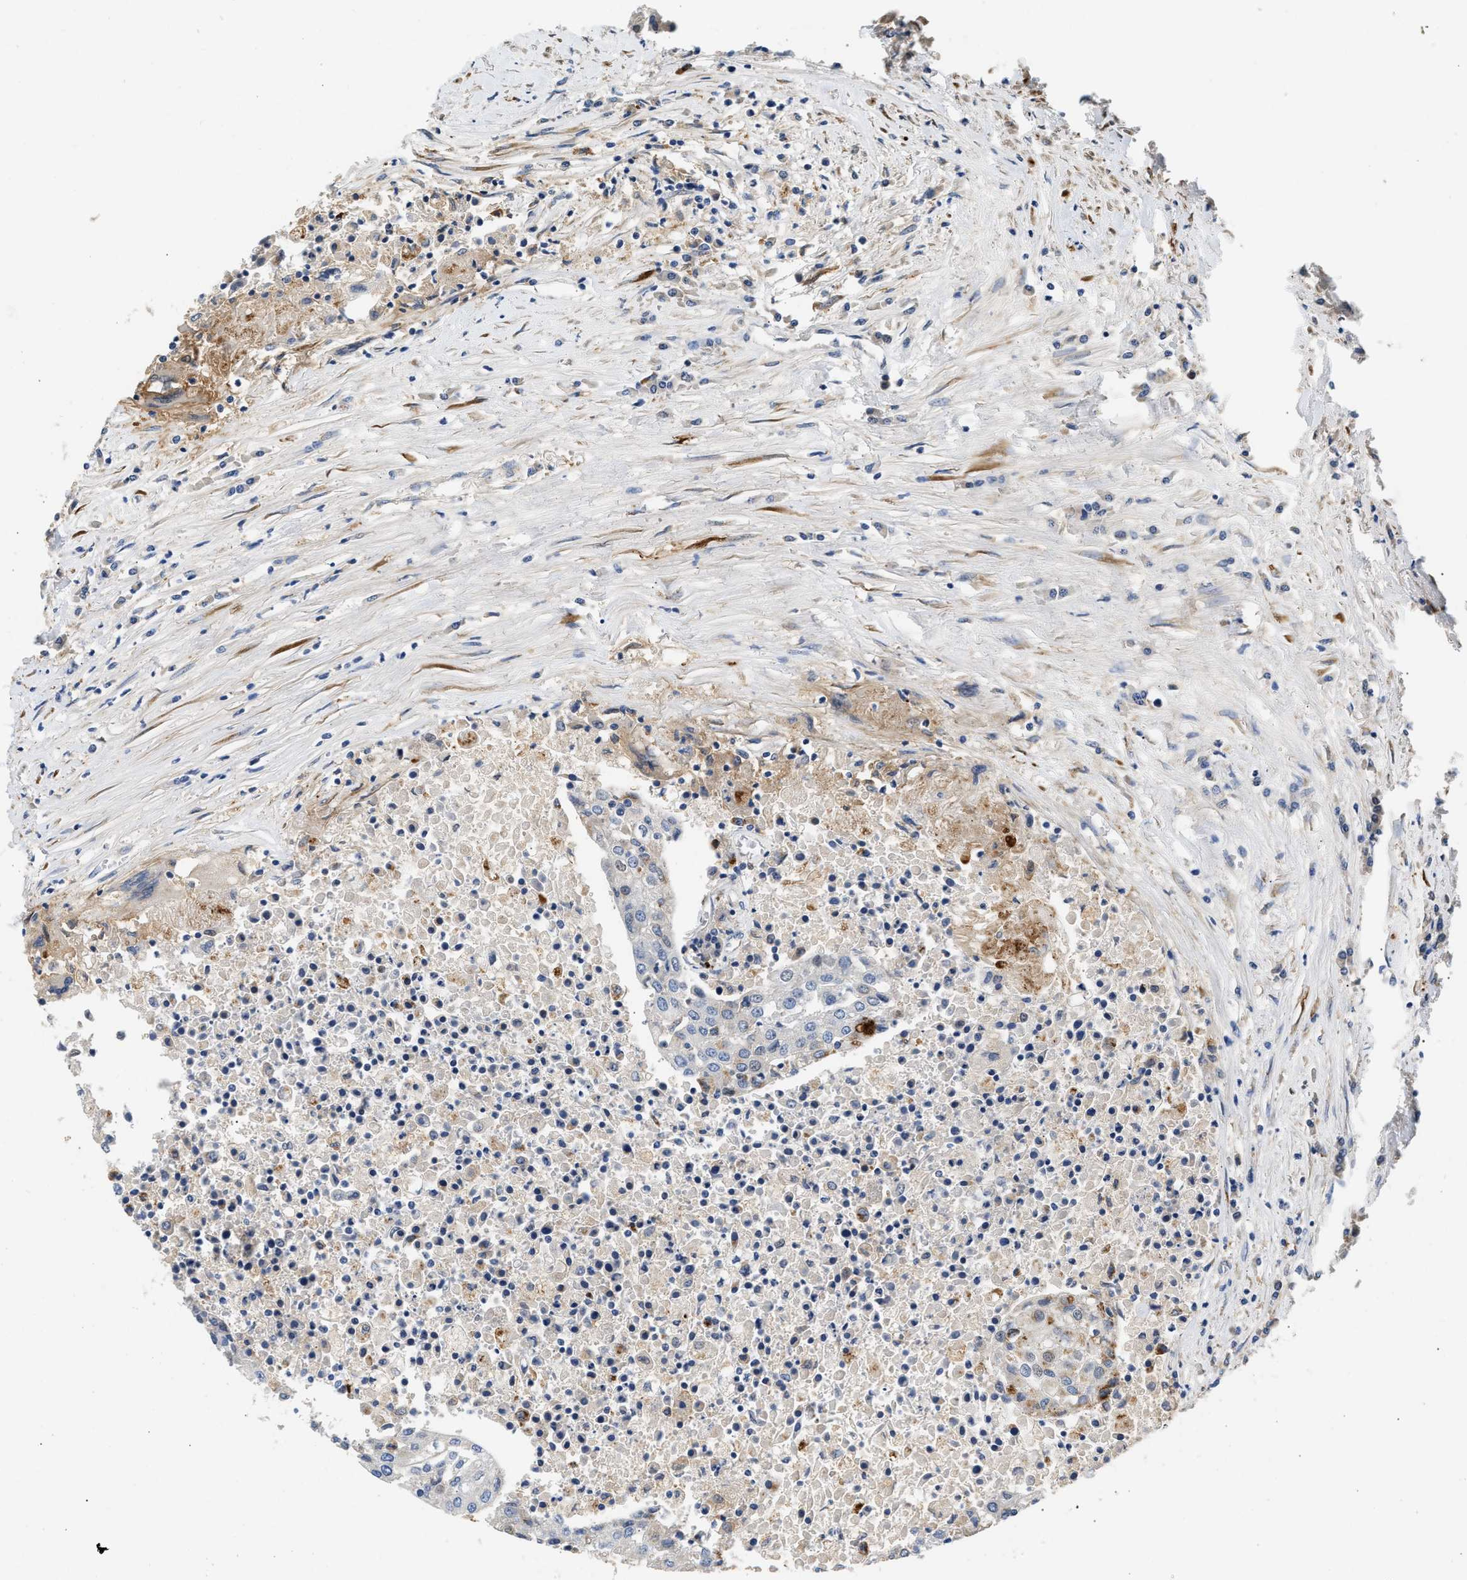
{"staining": {"intensity": "negative", "quantity": "none", "location": "none"}, "tissue": "urothelial cancer", "cell_type": "Tumor cells", "image_type": "cancer", "snomed": [{"axis": "morphology", "description": "Urothelial carcinoma, High grade"}, {"axis": "topography", "description": "Urinary bladder"}], "caption": "DAB immunohistochemical staining of high-grade urothelial carcinoma demonstrates no significant positivity in tumor cells.", "gene": "PPM1L", "patient": {"sex": "female", "age": 85}}